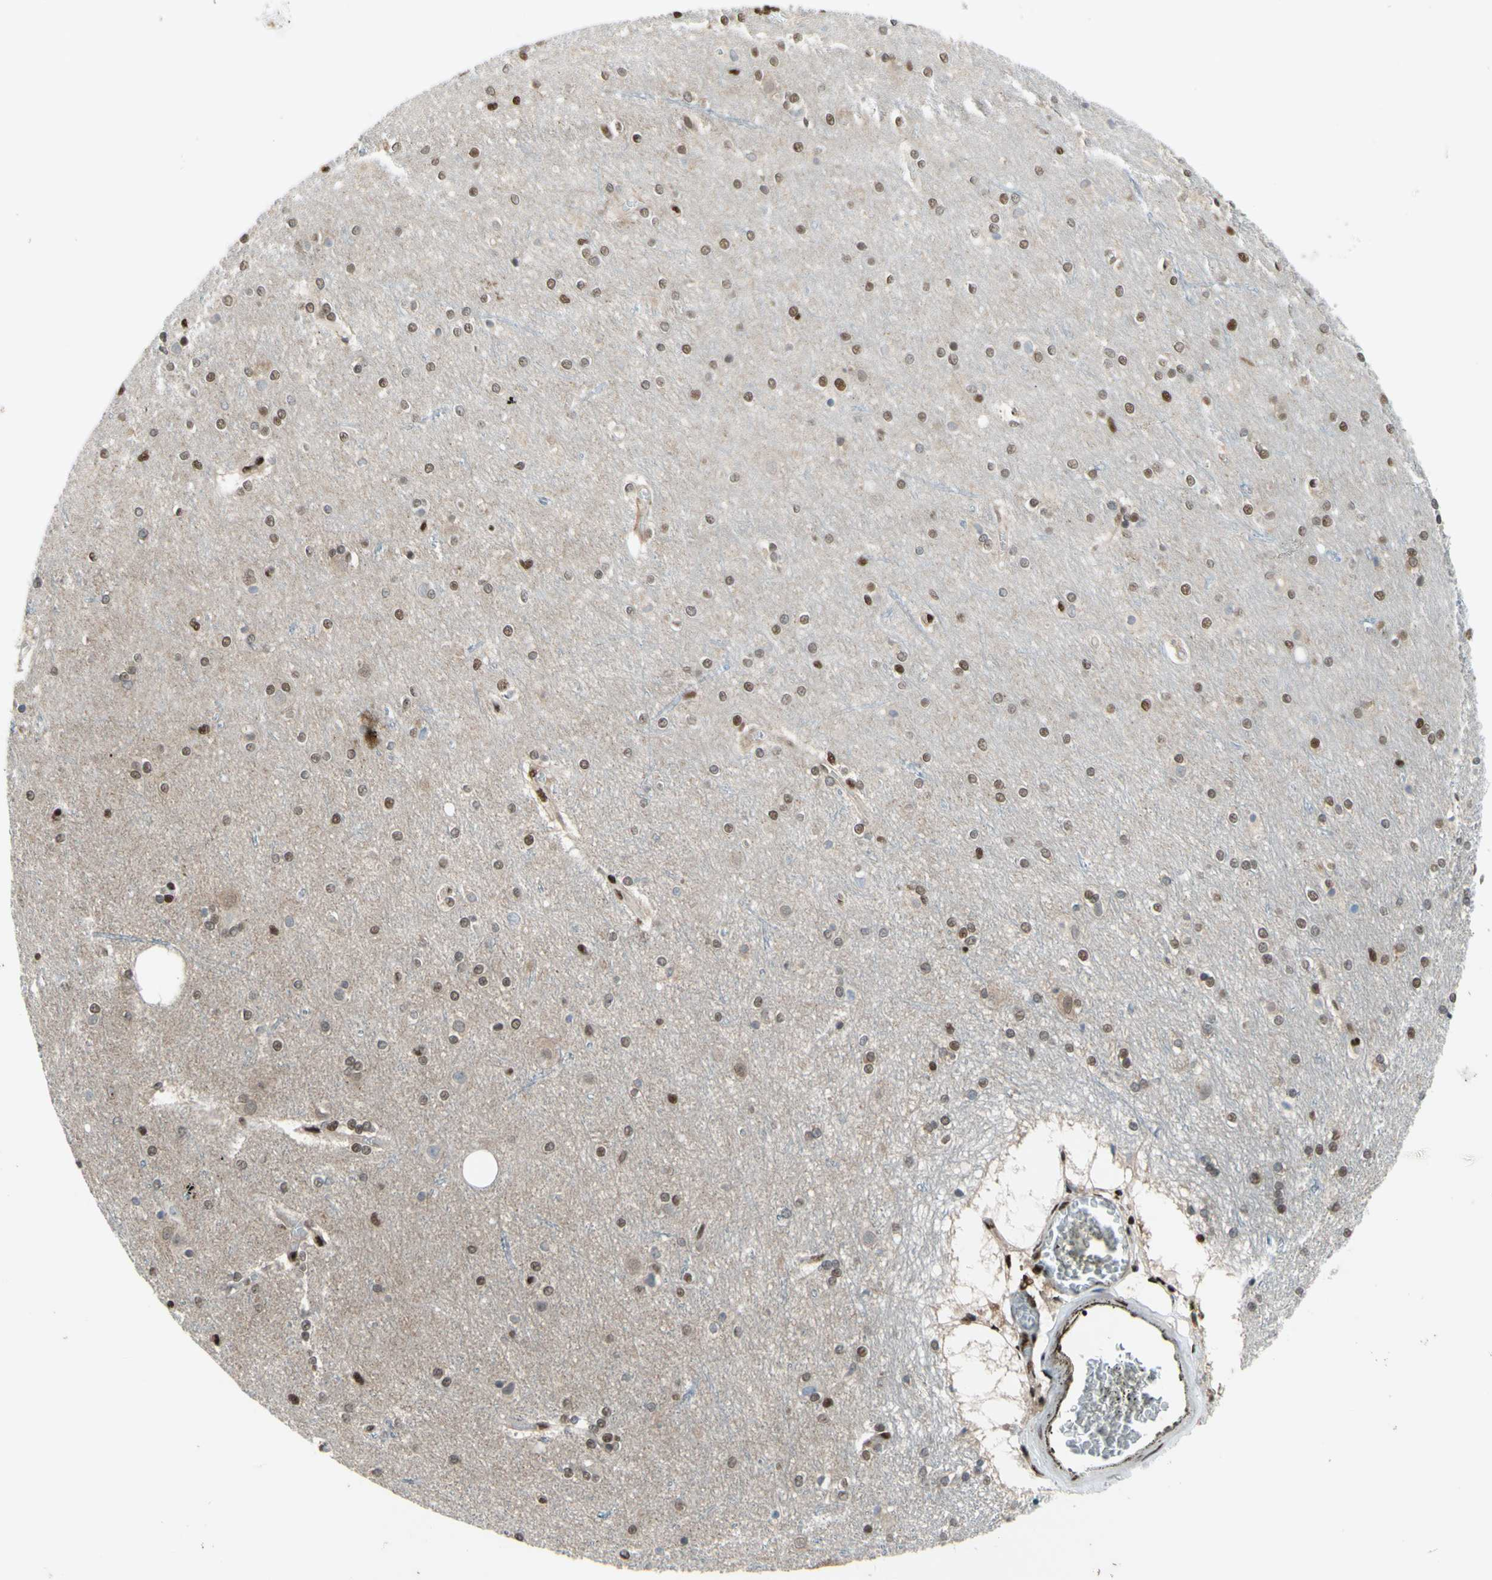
{"staining": {"intensity": "strong", "quantity": "25%-75%", "location": "nuclear"}, "tissue": "cerebral cortex", "cell_type": "Endothelial cells", "image_type": "normal", "snomed": [{"axis": "morphology", "description": "Normal tissue, NOS"}, {"axis": "topography", "description": "Cerebral cortex"}], "caption": "DAB immunohistochemical staining of unremarkable human cerebral cortex displays strong nuclear protein positivity in about 25%-75% of endothelial cells. The staining was performed using DAB, with brown indicating positive protein expression. Nuclei are stained blue with hematoxylin.", "gene": "FKBP5", "patient": {"sex": "female", "age": 54}}